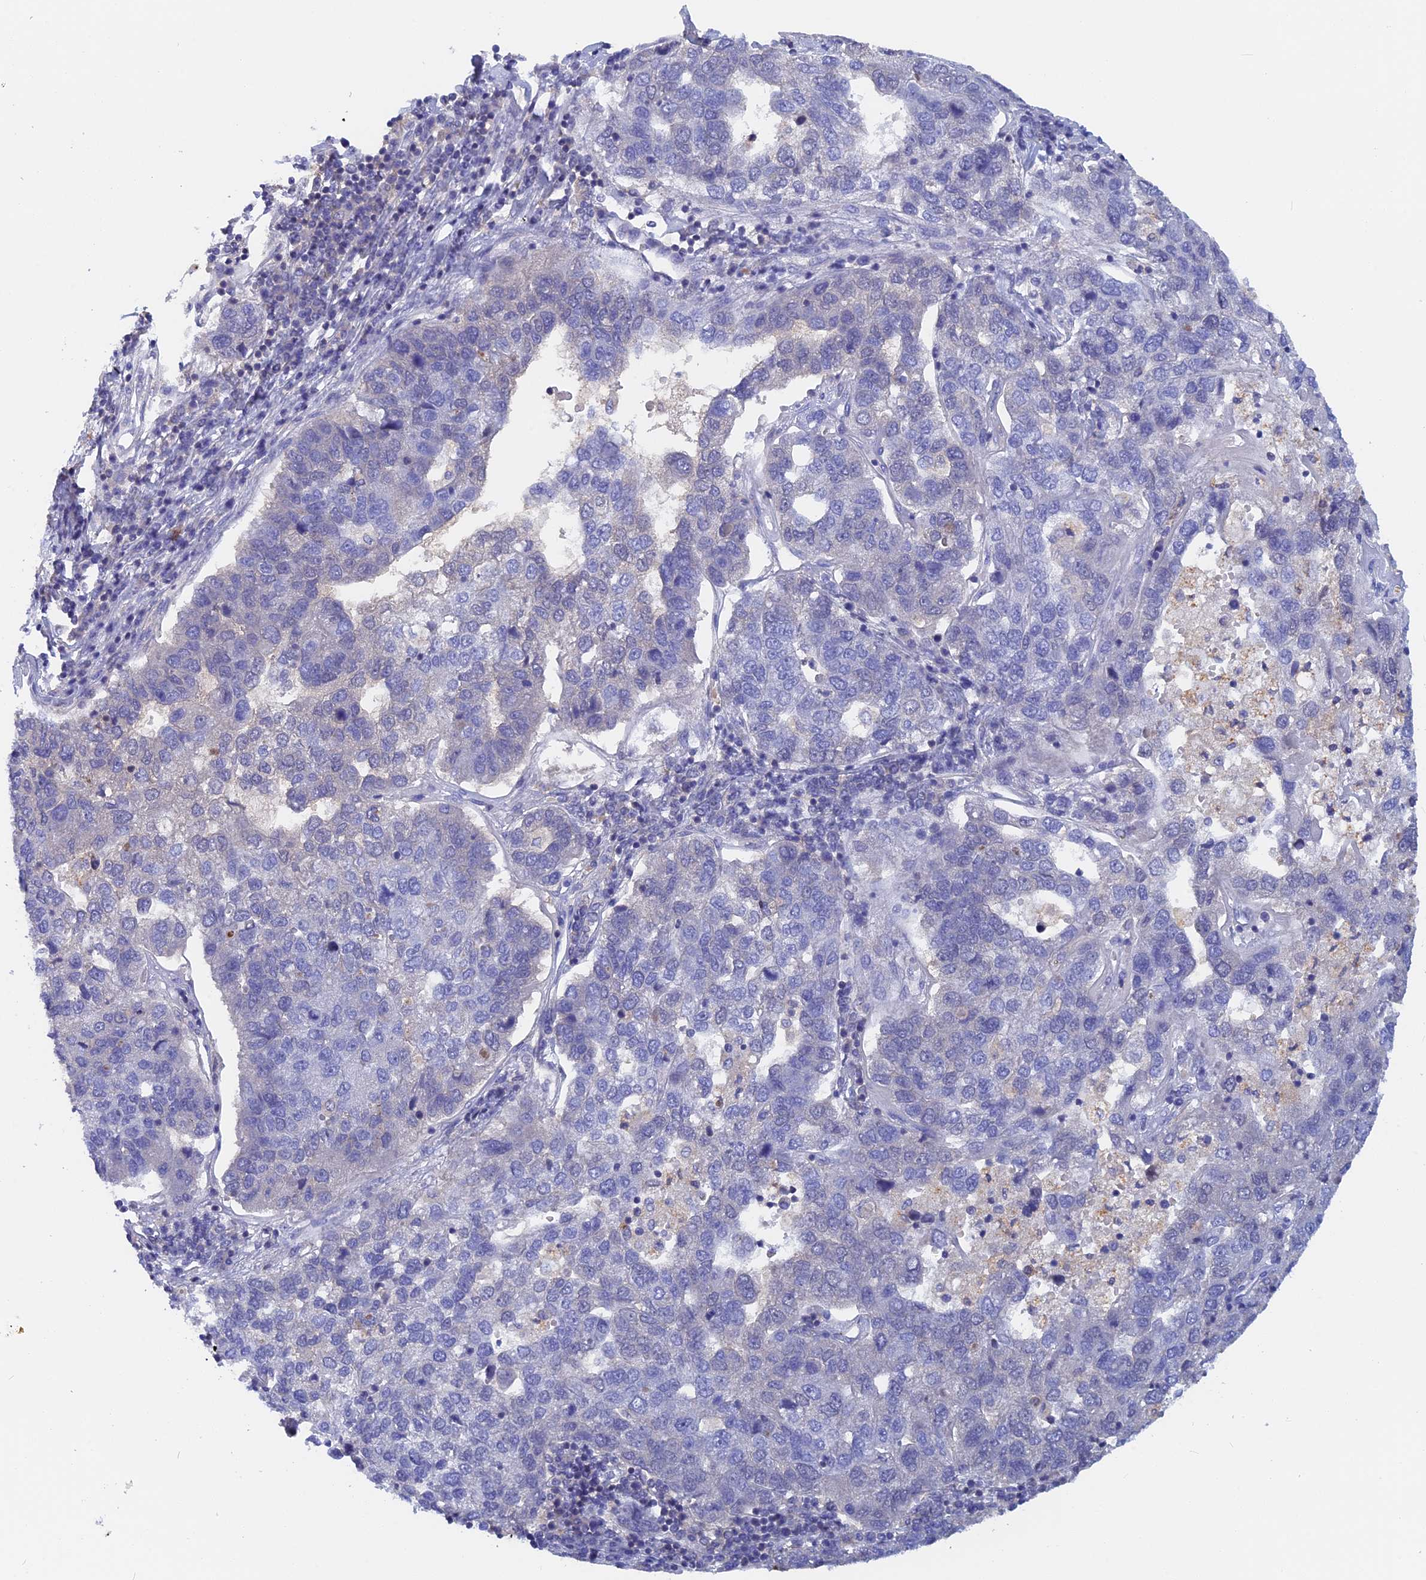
{"staining": {"intensity": "negative", "quantity": "none", "location": "none"}, "tissue": "pancreatic cancer", "cell_type": "Tumor cells", "image_type": "cancer", "snomed": [{"axis": "morphology", "description": "Adenocarcinoma, NOS"}, {"axis": "topography", "description": "Pancreas"}], "caption": "Adenocarcinoma (pancreatic) was stained to show a protein in brown. There is no significant expression in tumor cells.", "gene": "ACP7", "patient": {"sex": "female", "age": 61}}